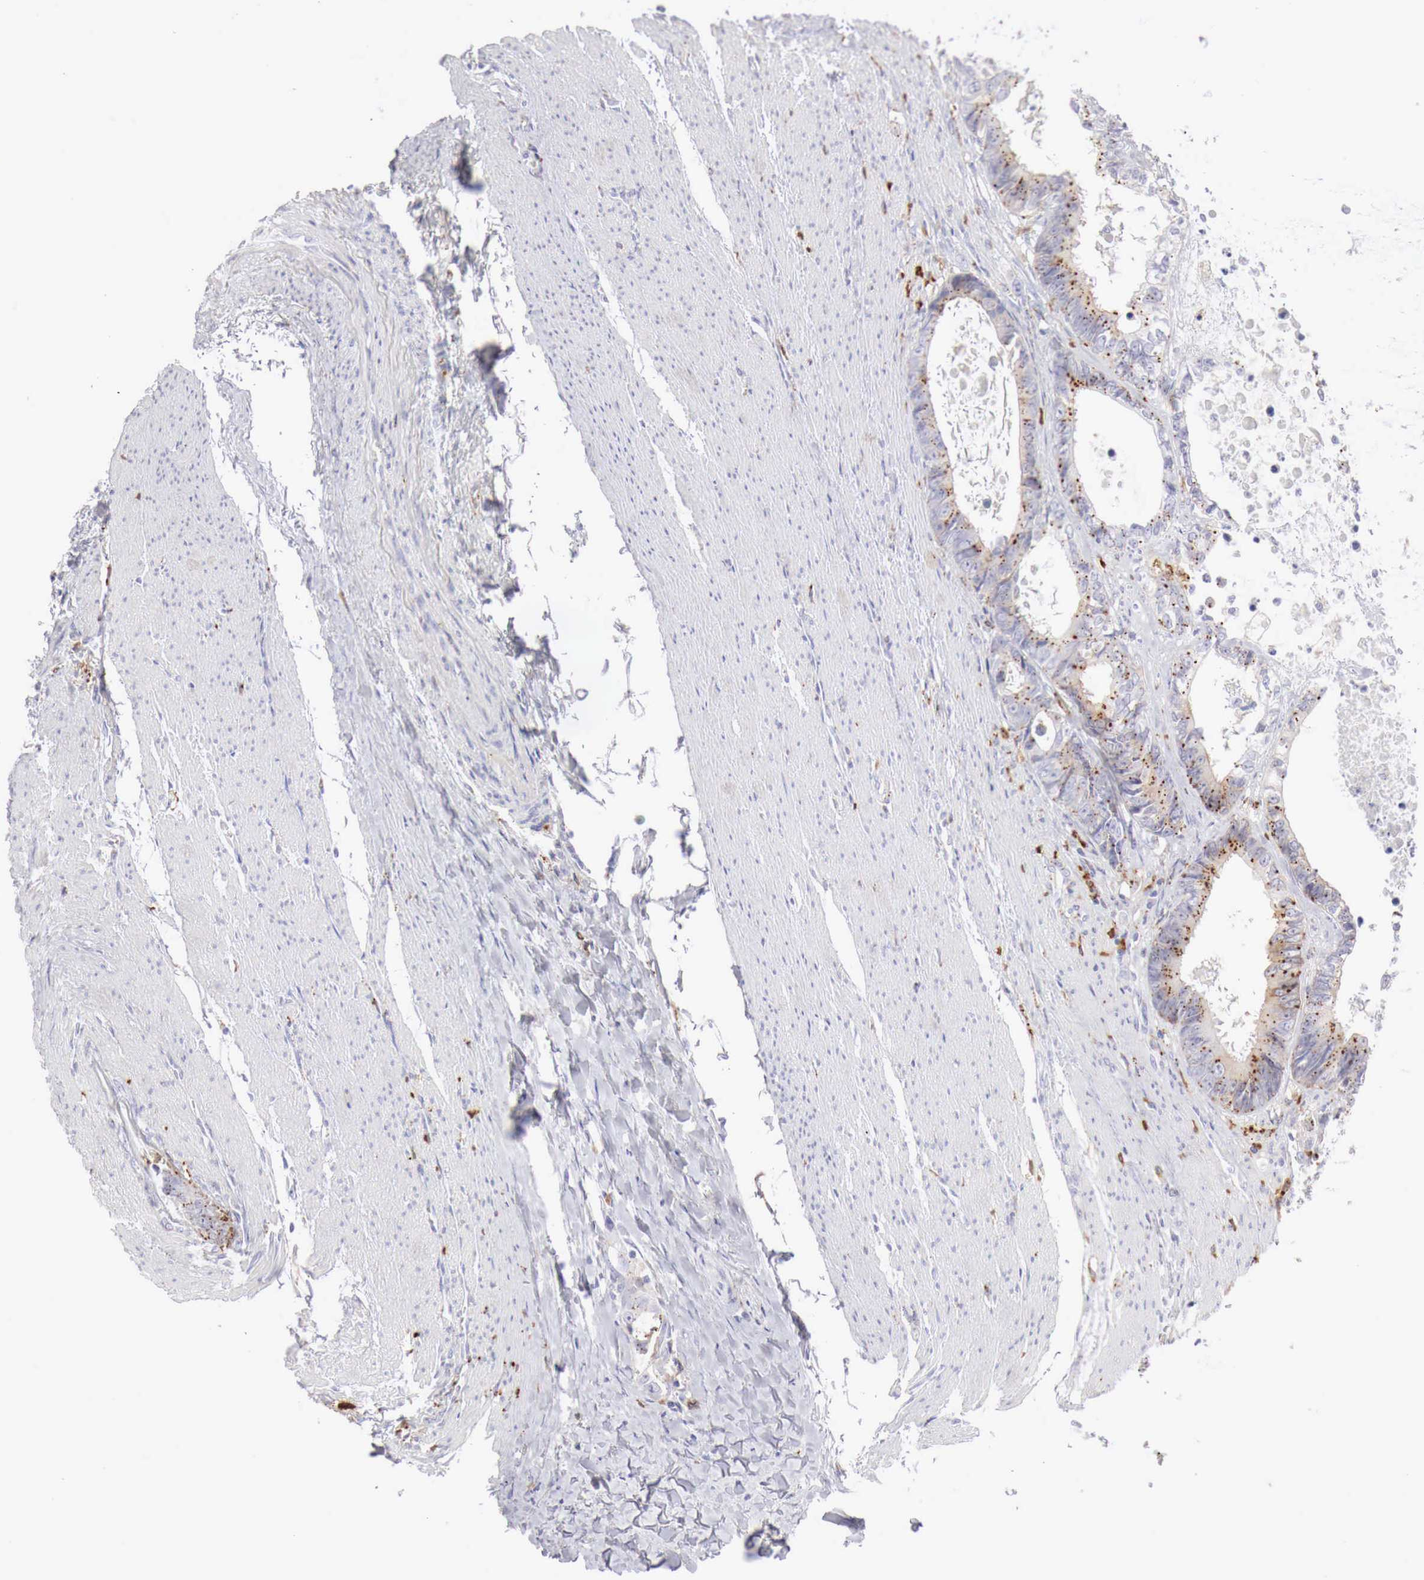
{"staining": {"intensity": "moderate", "quantity": "25%-75%", "location": "cytoplasmic/membranous"}, "tissue": "colorectal cancer", "cell_type": "Tumor cells", "image_type": "cancer", "snomed": [{"axis": "morphology", "description": "Adenocarcinoma, NOS"}, {"axis": "topography", "description": "Rectum"}], "caption": "Moderate cytoplasmic/membranous protein staining is present in about 25%-75% of tumor cells in colorectal adenocarcinoma.", "gene": "GLA", "patient": {"sex": "female", "age": 98}}